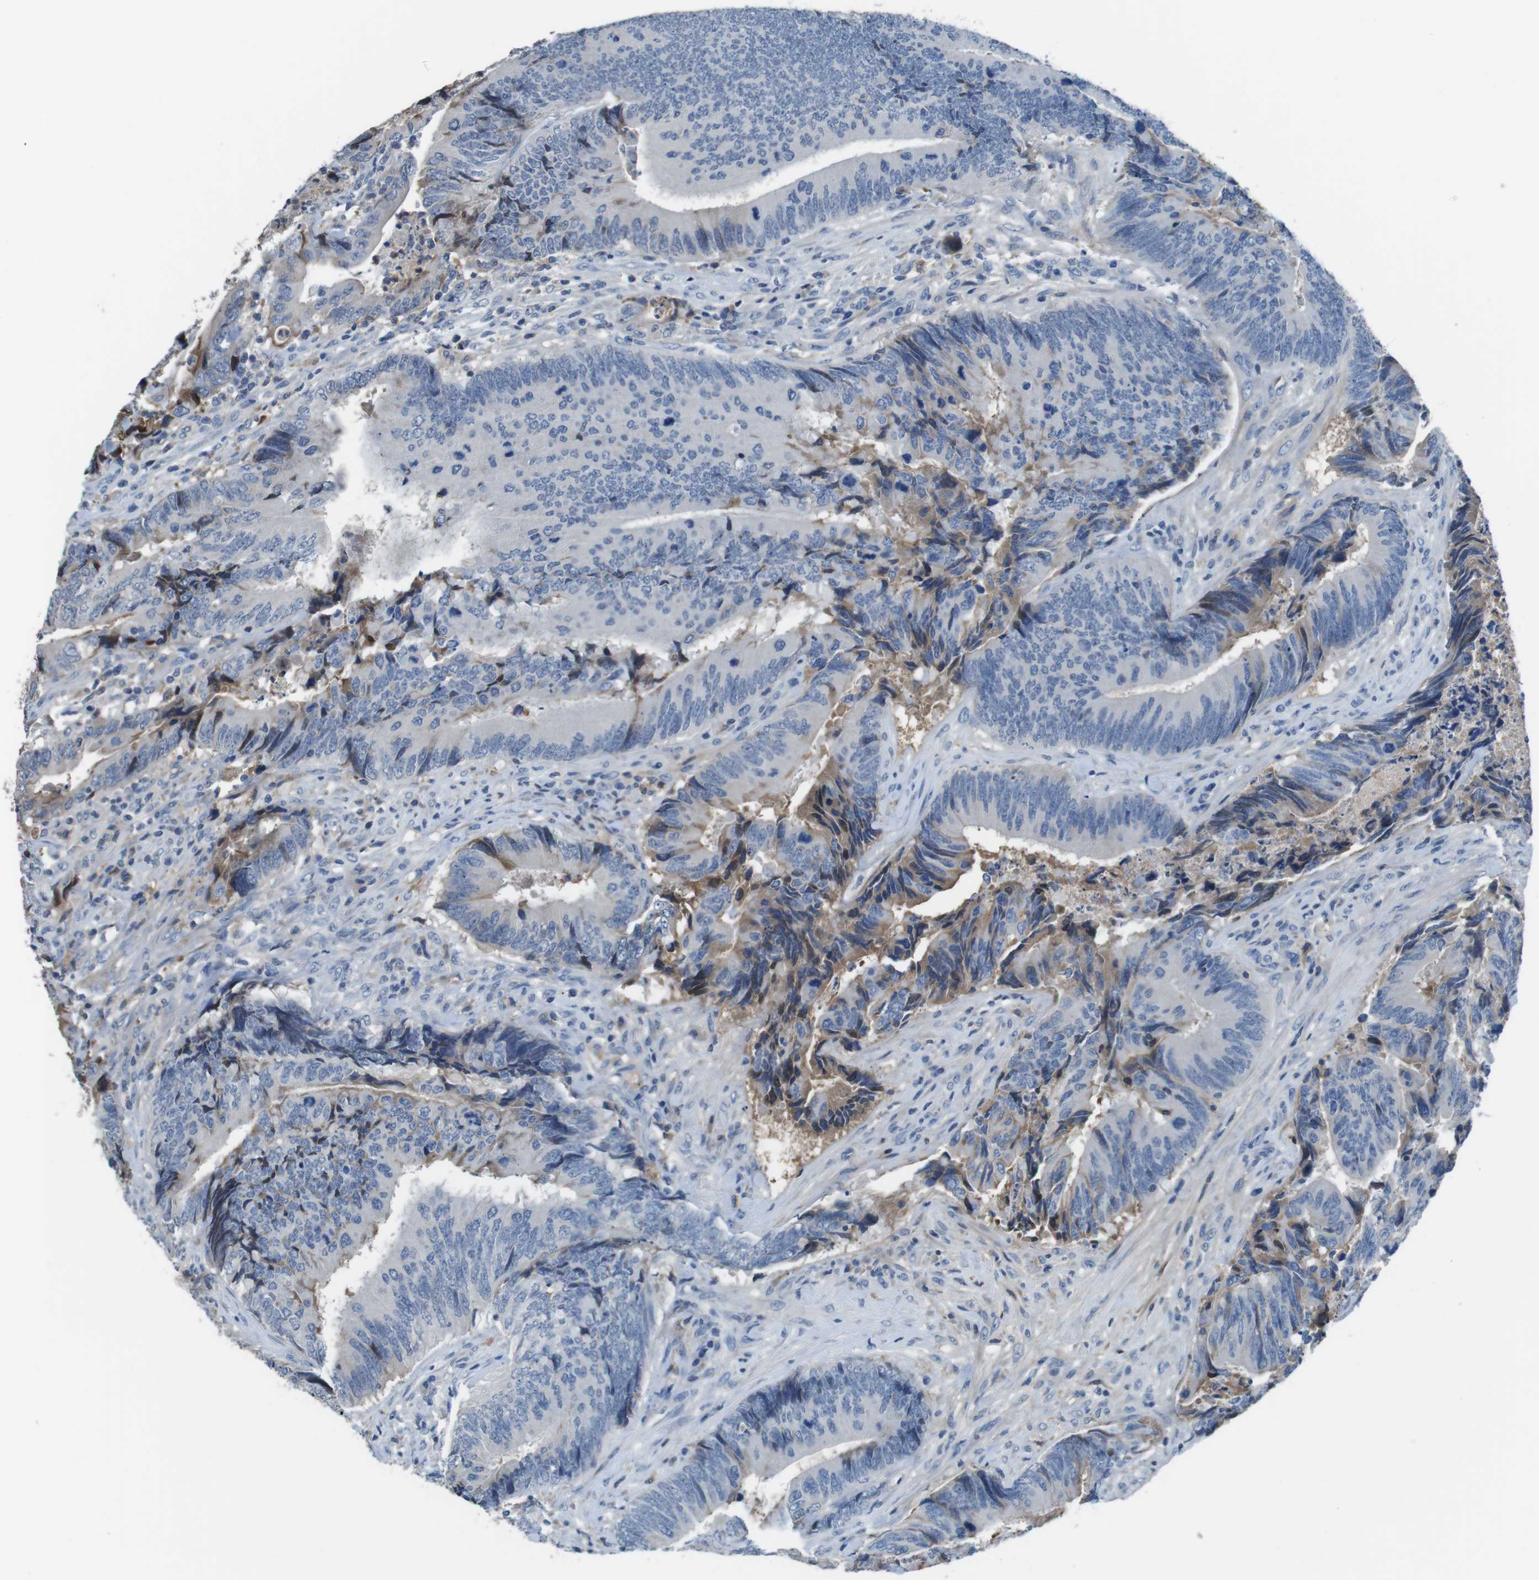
{"staining": {"intensity": "weak", "quantity": "<25%", "location": "cytoplasmic/membranous"}, "tissue": "colorectal cancer", "cell_type": "Tumor cells", "image_type": "cancer", "snomed": [{"axis": "morphology", "description": "Normal tissue, NOS"}, {"axis": "morphology", "description": "Adenocarcinoma, NOS"}, {"axis": "topography", "description": "Colon"}], "caption": "An immunohistochemistry (IHC) photomicrograph of colorectal adenocarcinoma is shown. There is no staining in tumor cells of colorectal adenocarcinoma.", "gene": "TMPRSS15", "patient": {"sex": "male", "age": 56}}